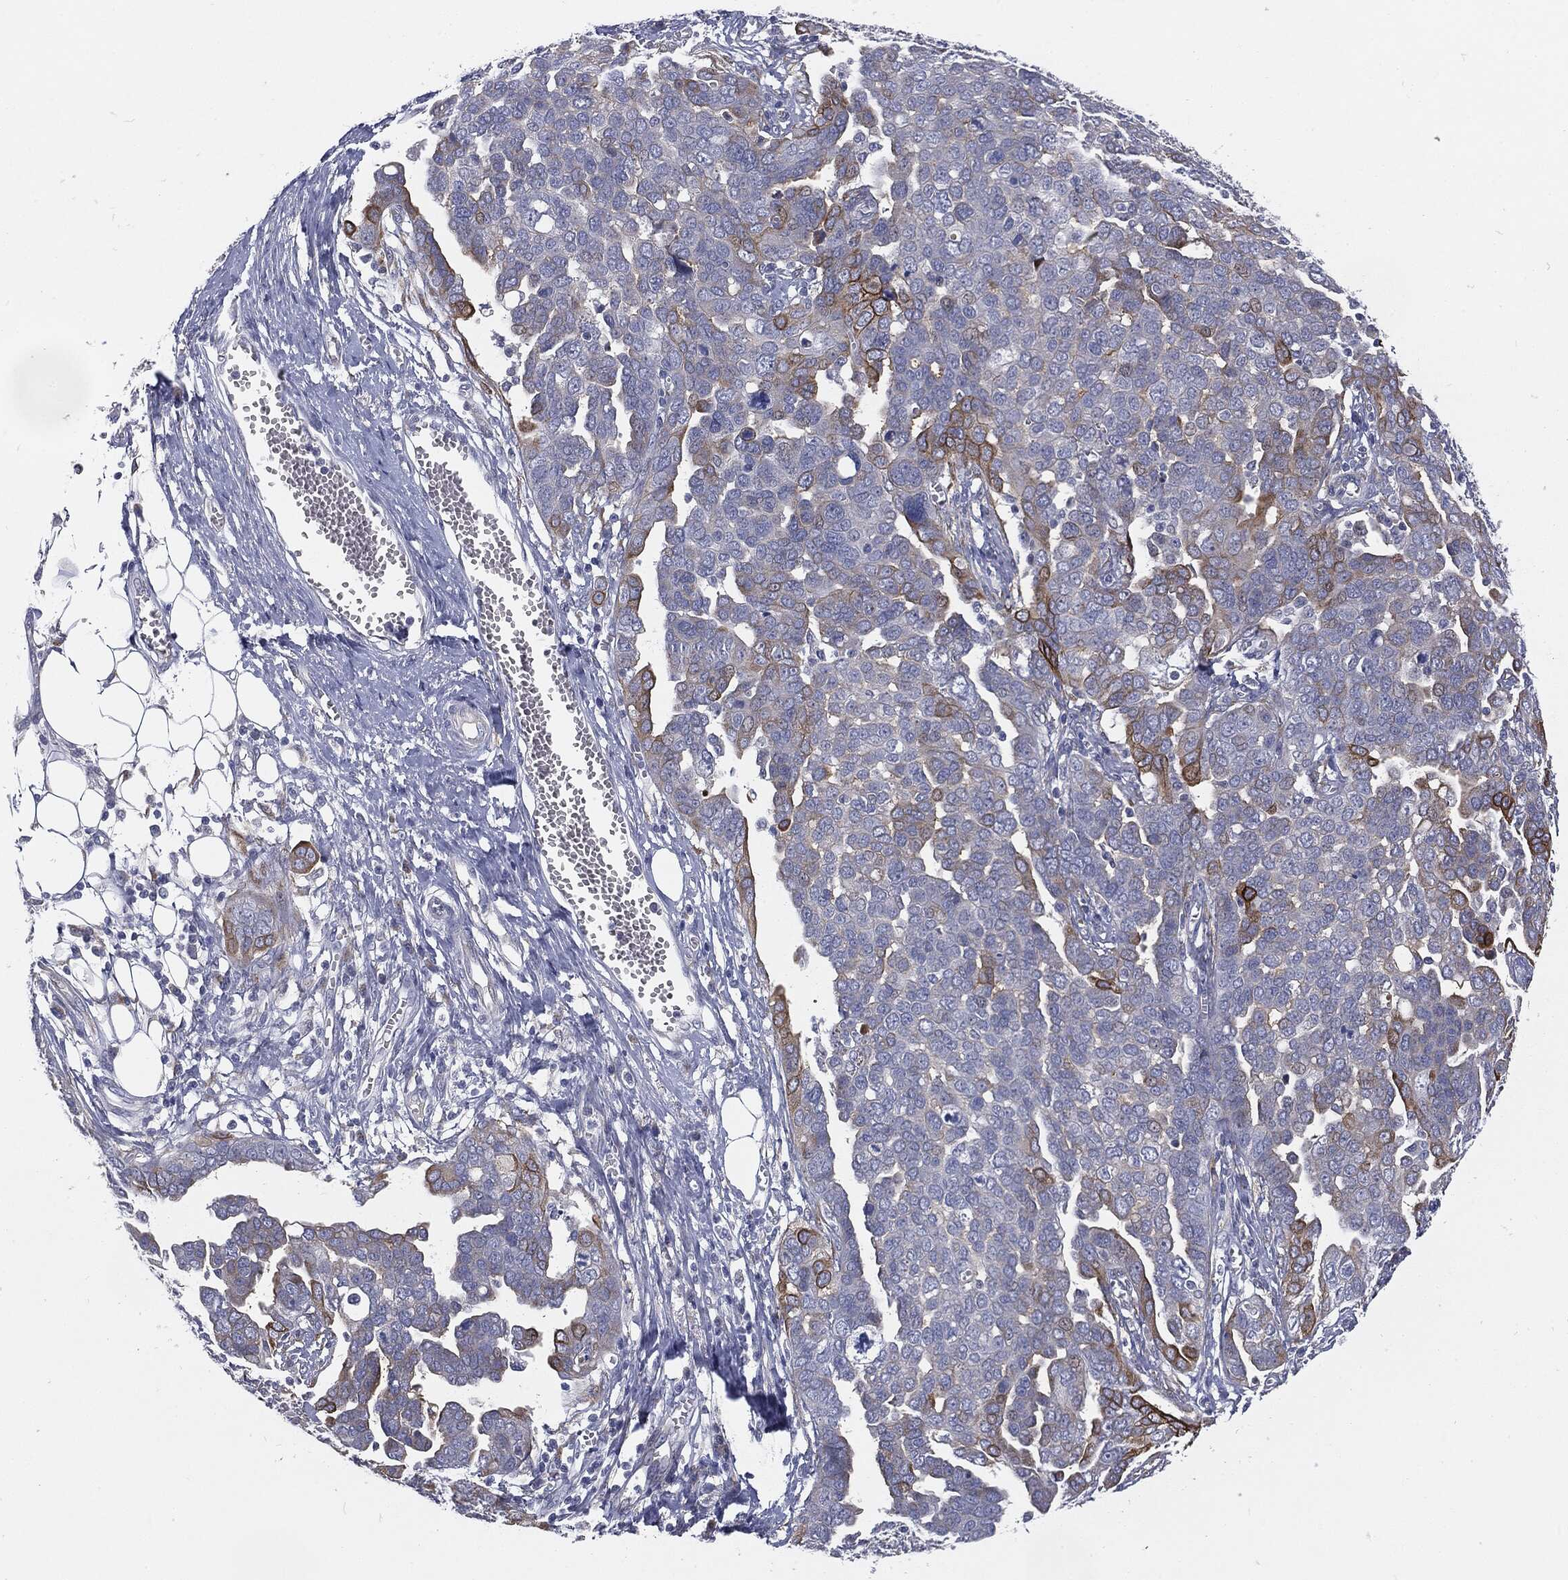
{"staining": {"intensity": "moderate", "quantity": "<25%", "location": "cytoplasmic/membranous"}, "tissue": "ovarian cancer", "cell_type": "Tumor cells", "image_type": "cancer", "snomed": [{"axis": "morphology", "description": "Cystadenocarcinoma, serous, NOS"}, {"axis": "topography", "description": "Ovary"}], "caption": "Ovarian cancer (serous cystadenocarcinoma) stained for a protein (brown) displays moderate cytoplasmic/membranous positive expression in about <25% of tumor cells.", "gene": "KRT5", "patient": {"sex": "female", "age": 59}}